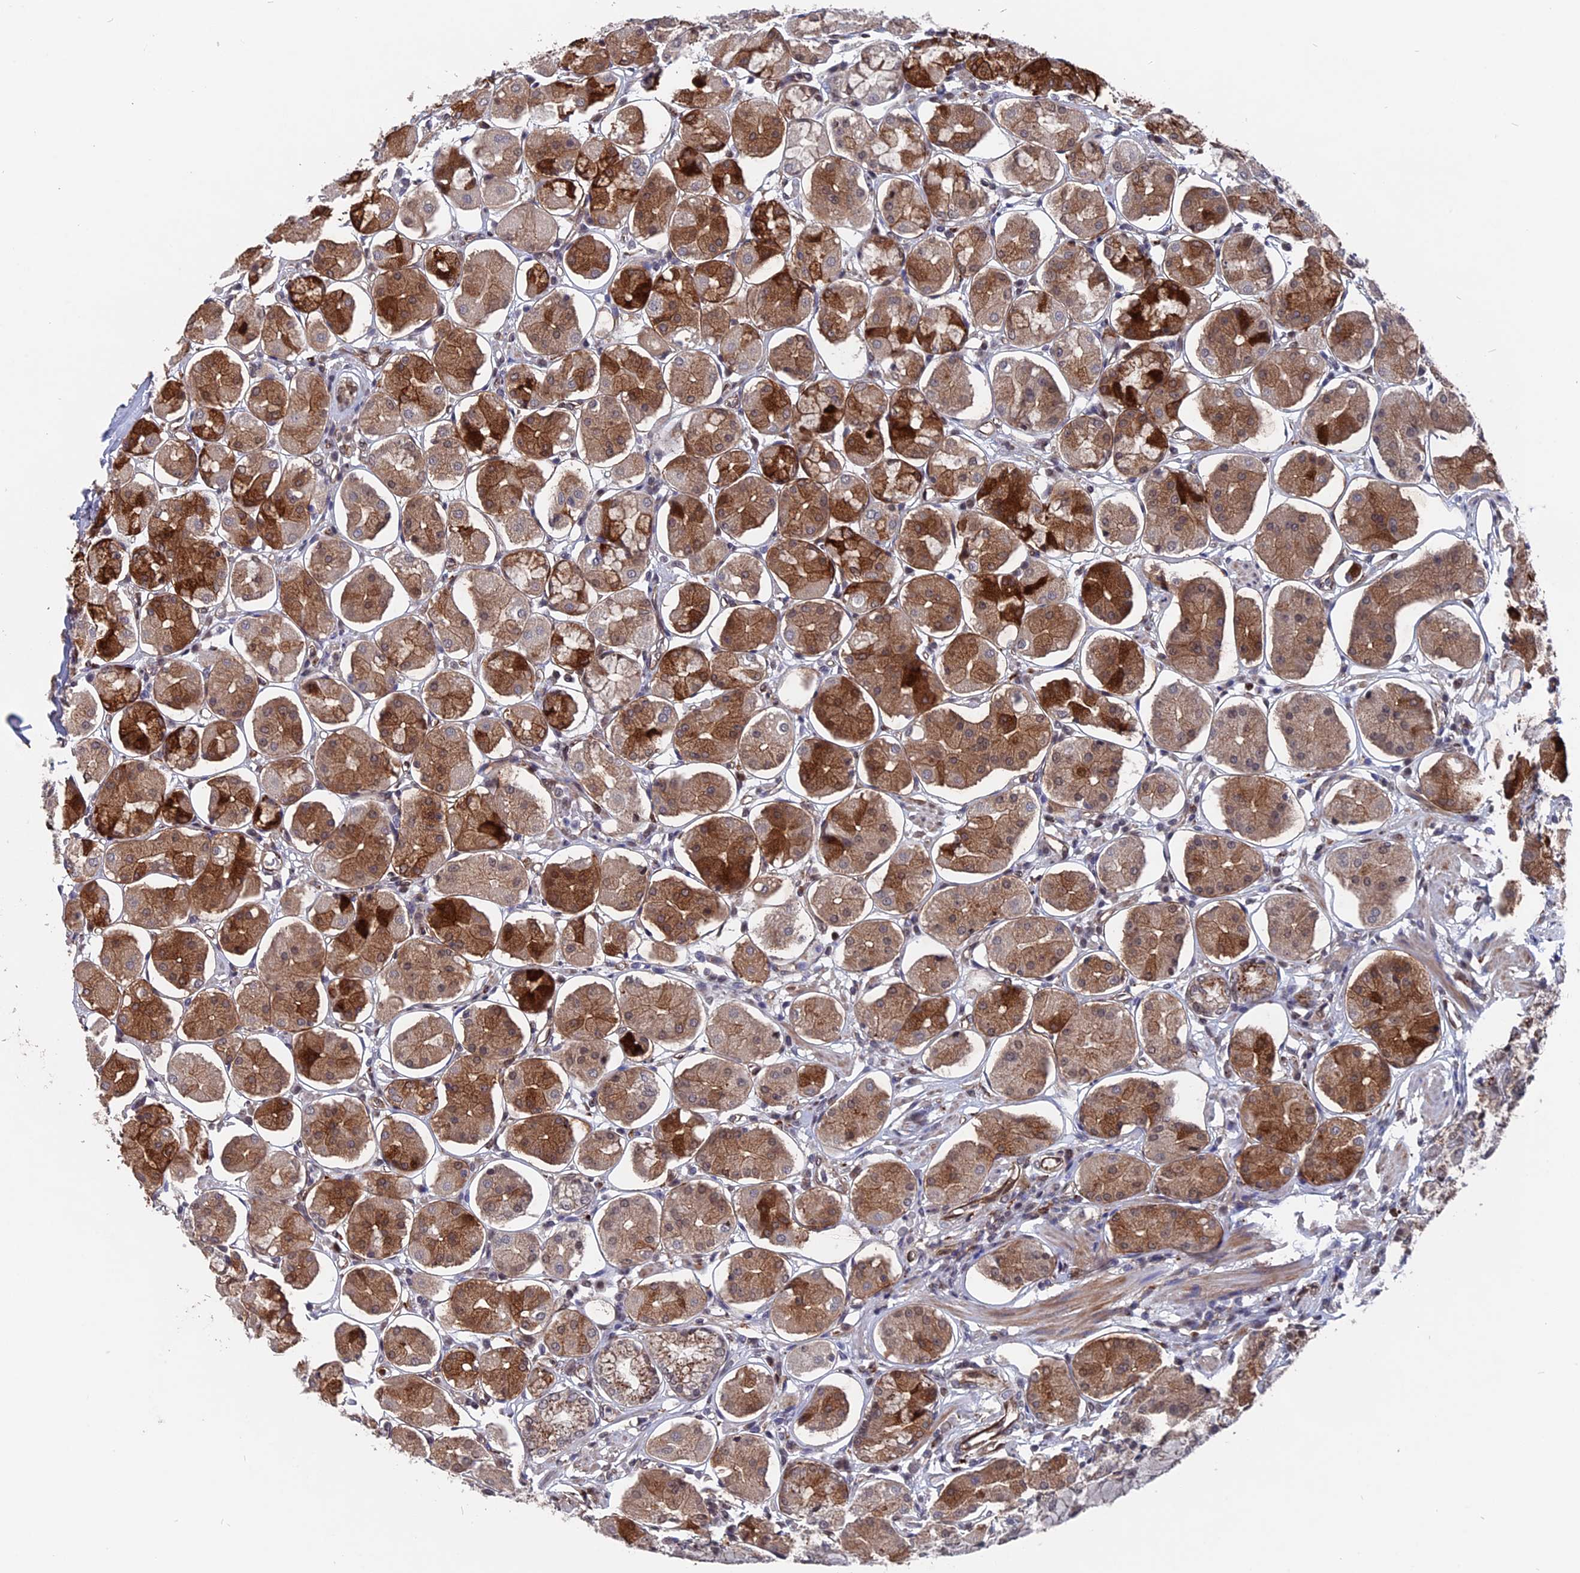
{"staining": {"intensity": "moderate", "quantity": "25%-75%", "location": "cytoplasmic/membranous,nuclear"}, "tissue": "stomach", "cell_type": "Glandular cells", "image_type": "normal", "snomed": [{"axis": "morphology", "description": "Normal tissue, NOS"}, {"axis": "topography", "description": "Stomach, lower"}], "caption": "Human stomach stained with a brown dye shows moderate cytoplasmic/membranous,nuclear positive positivity in about 25%-75% of glandular cells.", "gene": "NOSIP", "patient": {"sex": "female", "age": 56}}